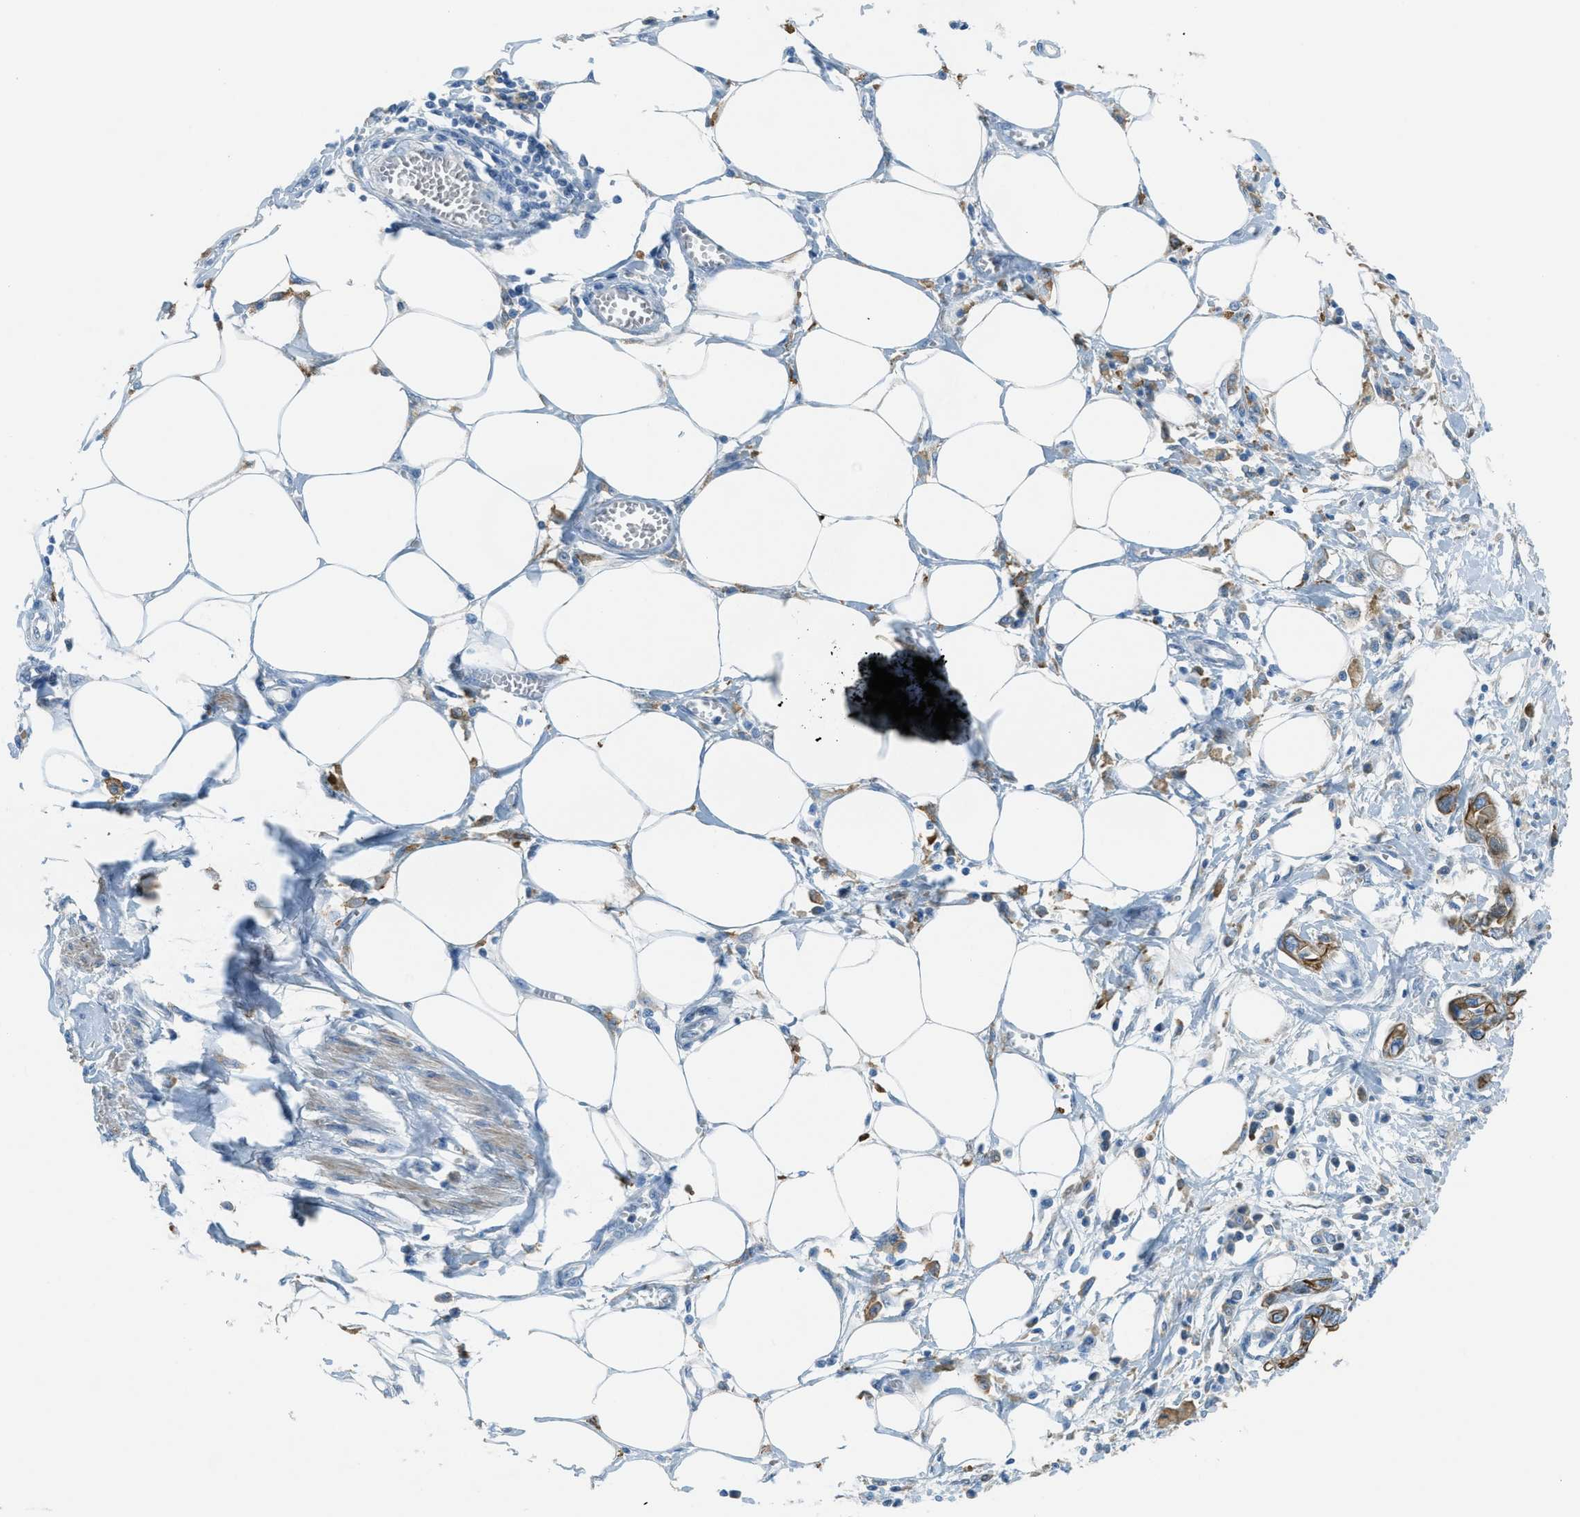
{"staining": {"intensity": "strong", "quantity": "25%-75%", "location": "cytoplasmic/membranous"}, "tissue": "pancreatic cancer", "cell_type": "Tumor cells", "image_type": "cancer", "snomed": [{"axis": "morphology", "description": "Adenocarcinoma, NOS"}, {"axis": "topography", "description": "Pancreas"}], "caption": "This is a photomicrograph of IHC staining of pancreatic cancer, which shows strong expression in the cytoplasmic/membranous of tumor cells.", "gene": "KLHL8", "patient": {"sex": "male", "age": 56}}